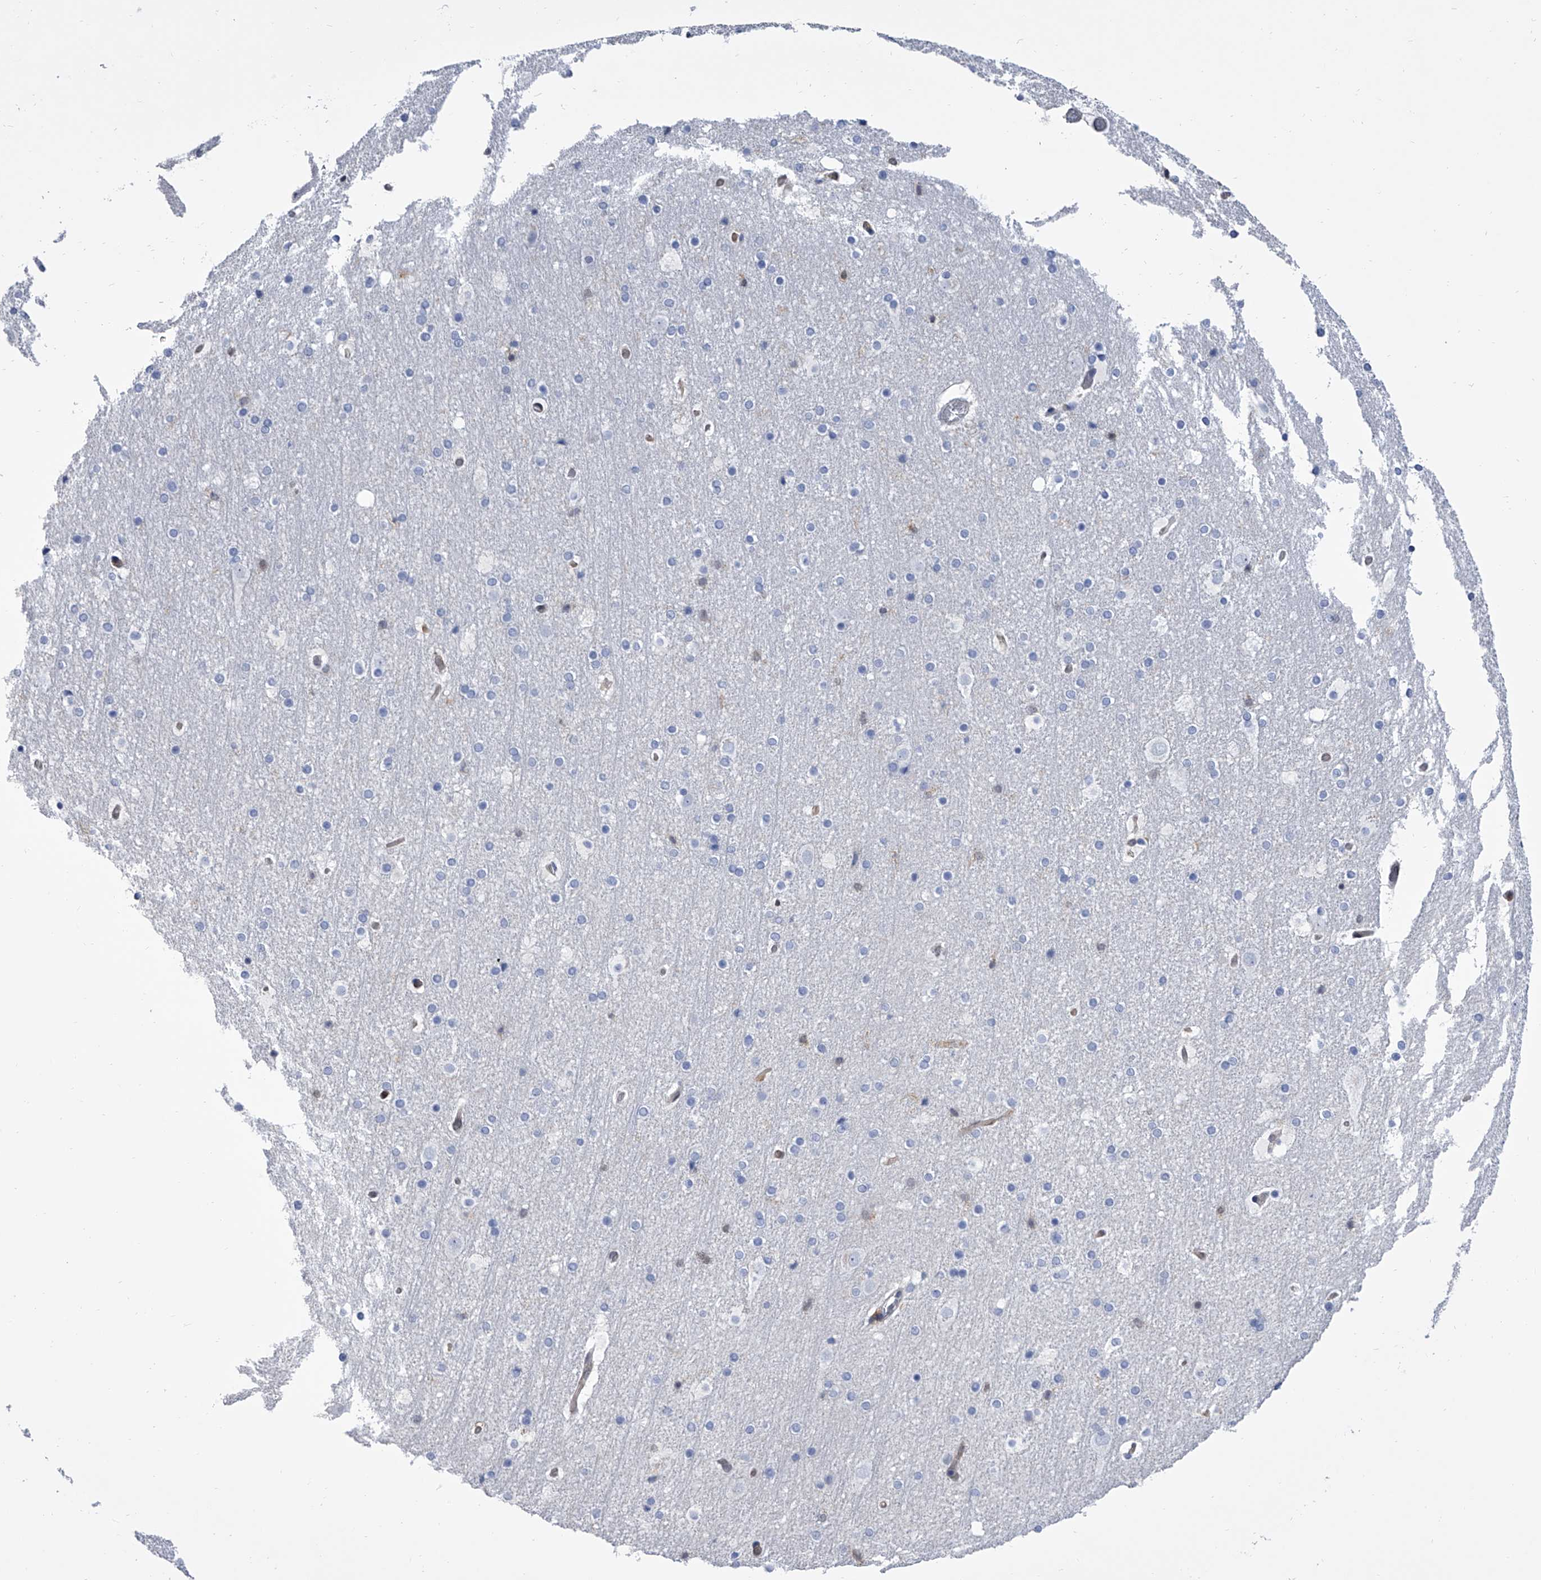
{"staining": {"intensity": "negative", "quantity": "none", "location": "none"}, "tissue": "cerebral cortex", "cell_type": "Endothelial cells", "image_type": "normal", "snomed": [{"axis": "morphology", "description": "Normal tissue, NOS"}, {"axis": "topography", "description": "Cerebral cortex"}], "caption": "Protein analysis of normal cerebral cortex demonstrates no significant staining in endothelial cells. The staining was performed using DAB to visualize the protein expression in brown, while the nuclei were stained in blue with hematoxylin (Magnification: 20x).", "gene": "SERPINB9", "patient": {"sex": "male", "age": 57}}